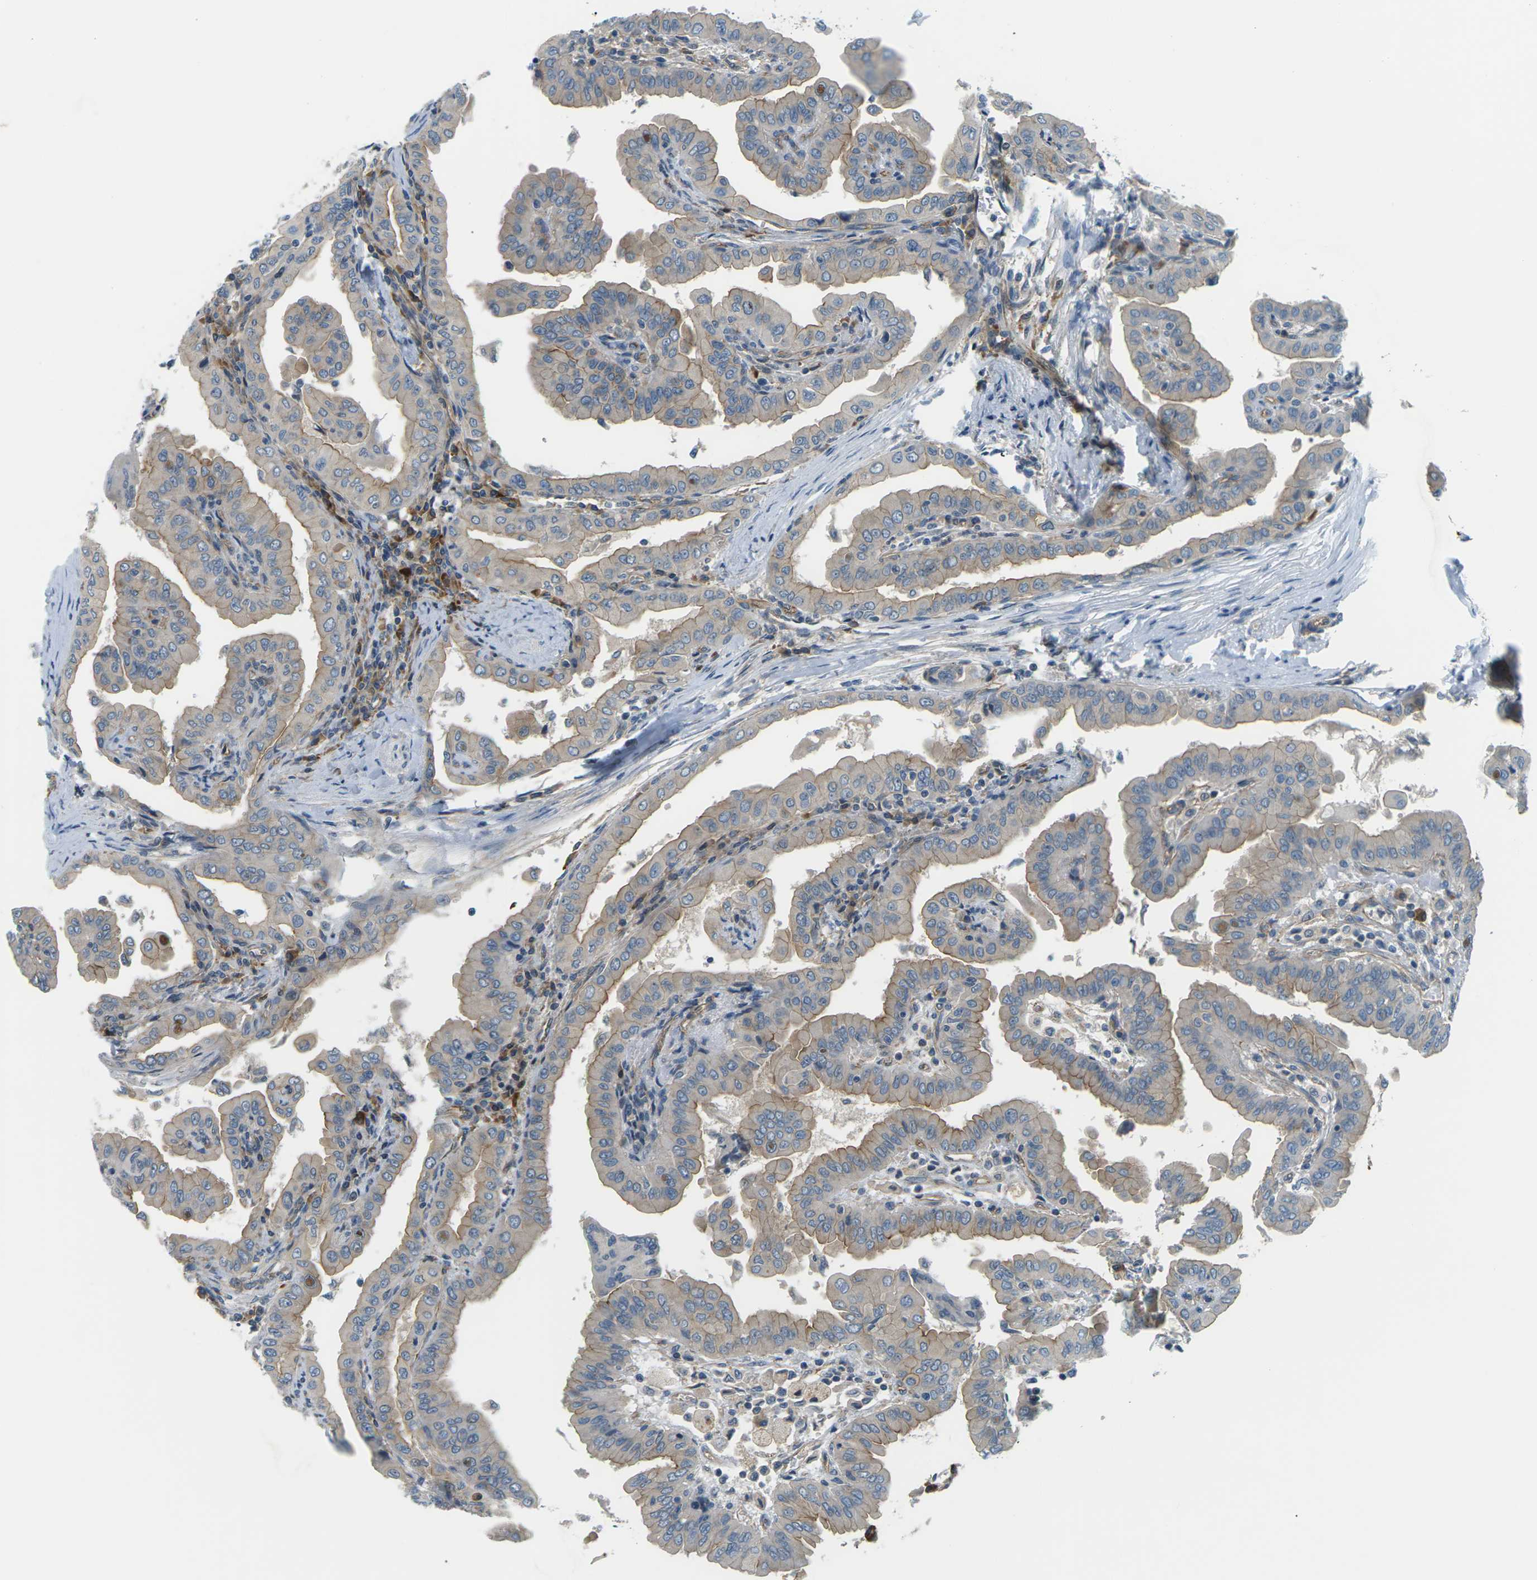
{"staining": {"intensity": "weak", "quantity": ">75%", "location": "cytoplasmic/membranous"}, "tissue": "thyroid cancer", "cell_type": "Tumor cells", "image_type": "cancer", "snomed": [{"axis": "morphology", "description": "Papillary adenocarcinoma, NOS"}, {"axis": "topography", "description": "Thyroid gland"}], "caption": "Thyroid papillary adenocarcinoma was stained to show a protein in brown. There is low levels of weak cytoplasmic/membranous staining in about >75% of tumor cells. The protein is stained brown, and the nuclei are stained in blue (DAB (3,3'-diaminobenzidine) IHC with brightfield microscopy, high magnification).", "gene": "SLC13A3", "patient": {"sex": "male", "age": 33}}